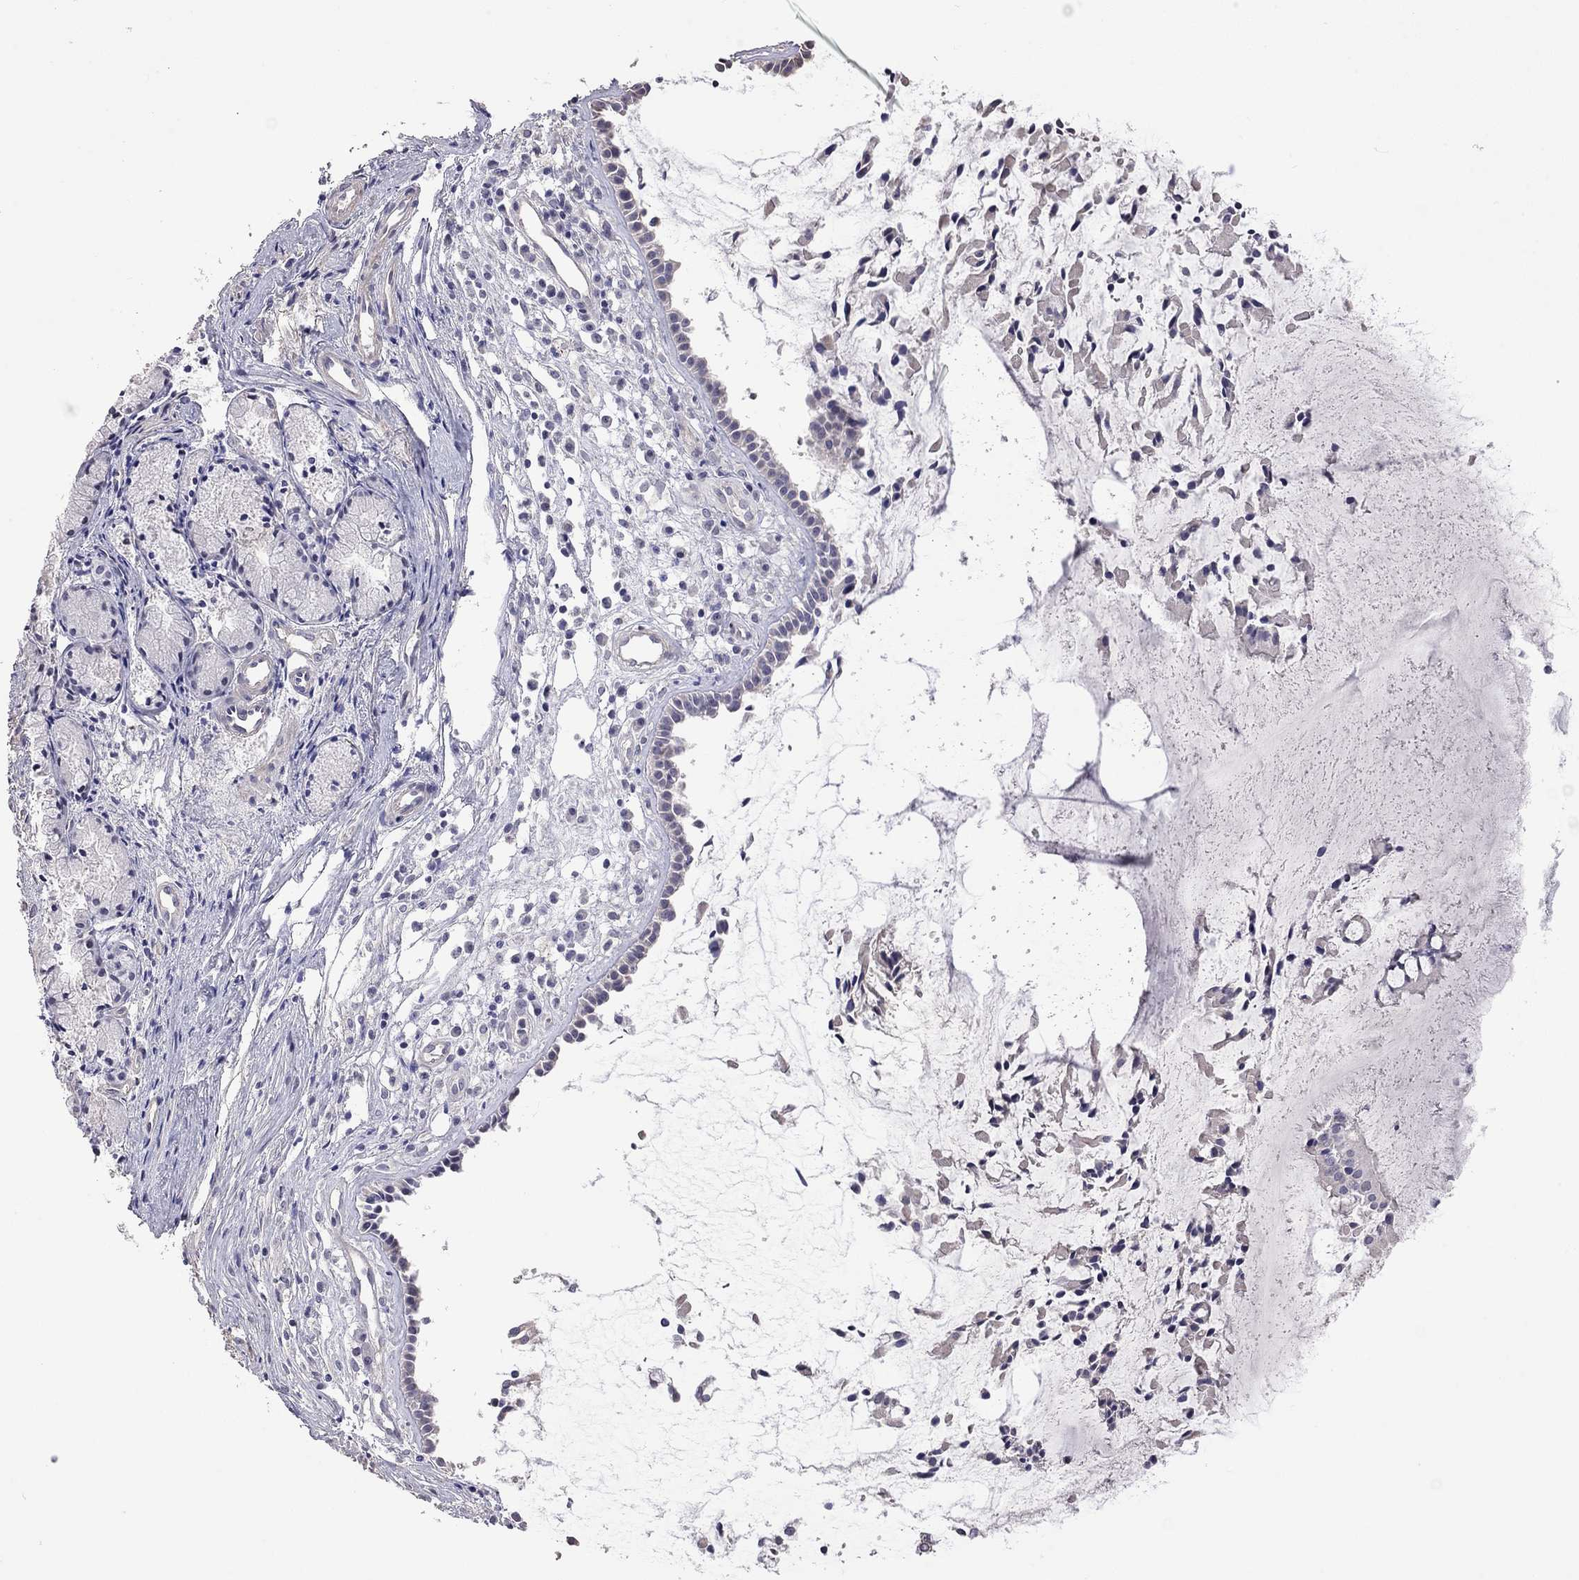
{"staining": {"intensity": "negative", "quantity": "none", "location": "none"}, "tissue": "nasopharynx", "cell_type": "Respiratory epithelial cells", "image_type": "normal", "snomed": [{"axis": "morphology", "description": "Normal tissue, NOS"}, {"axis": "topography", "description": "Nasopharynx"}], "caption": "Respiratory epithelial cells show no significant protein staining in benign nasopharynx. (DAB immunohistochemistry visualized using brightfield microscopy, high magnification).", "gene": "FEZ1", "patient": {"sex": "female", "age": 47}}